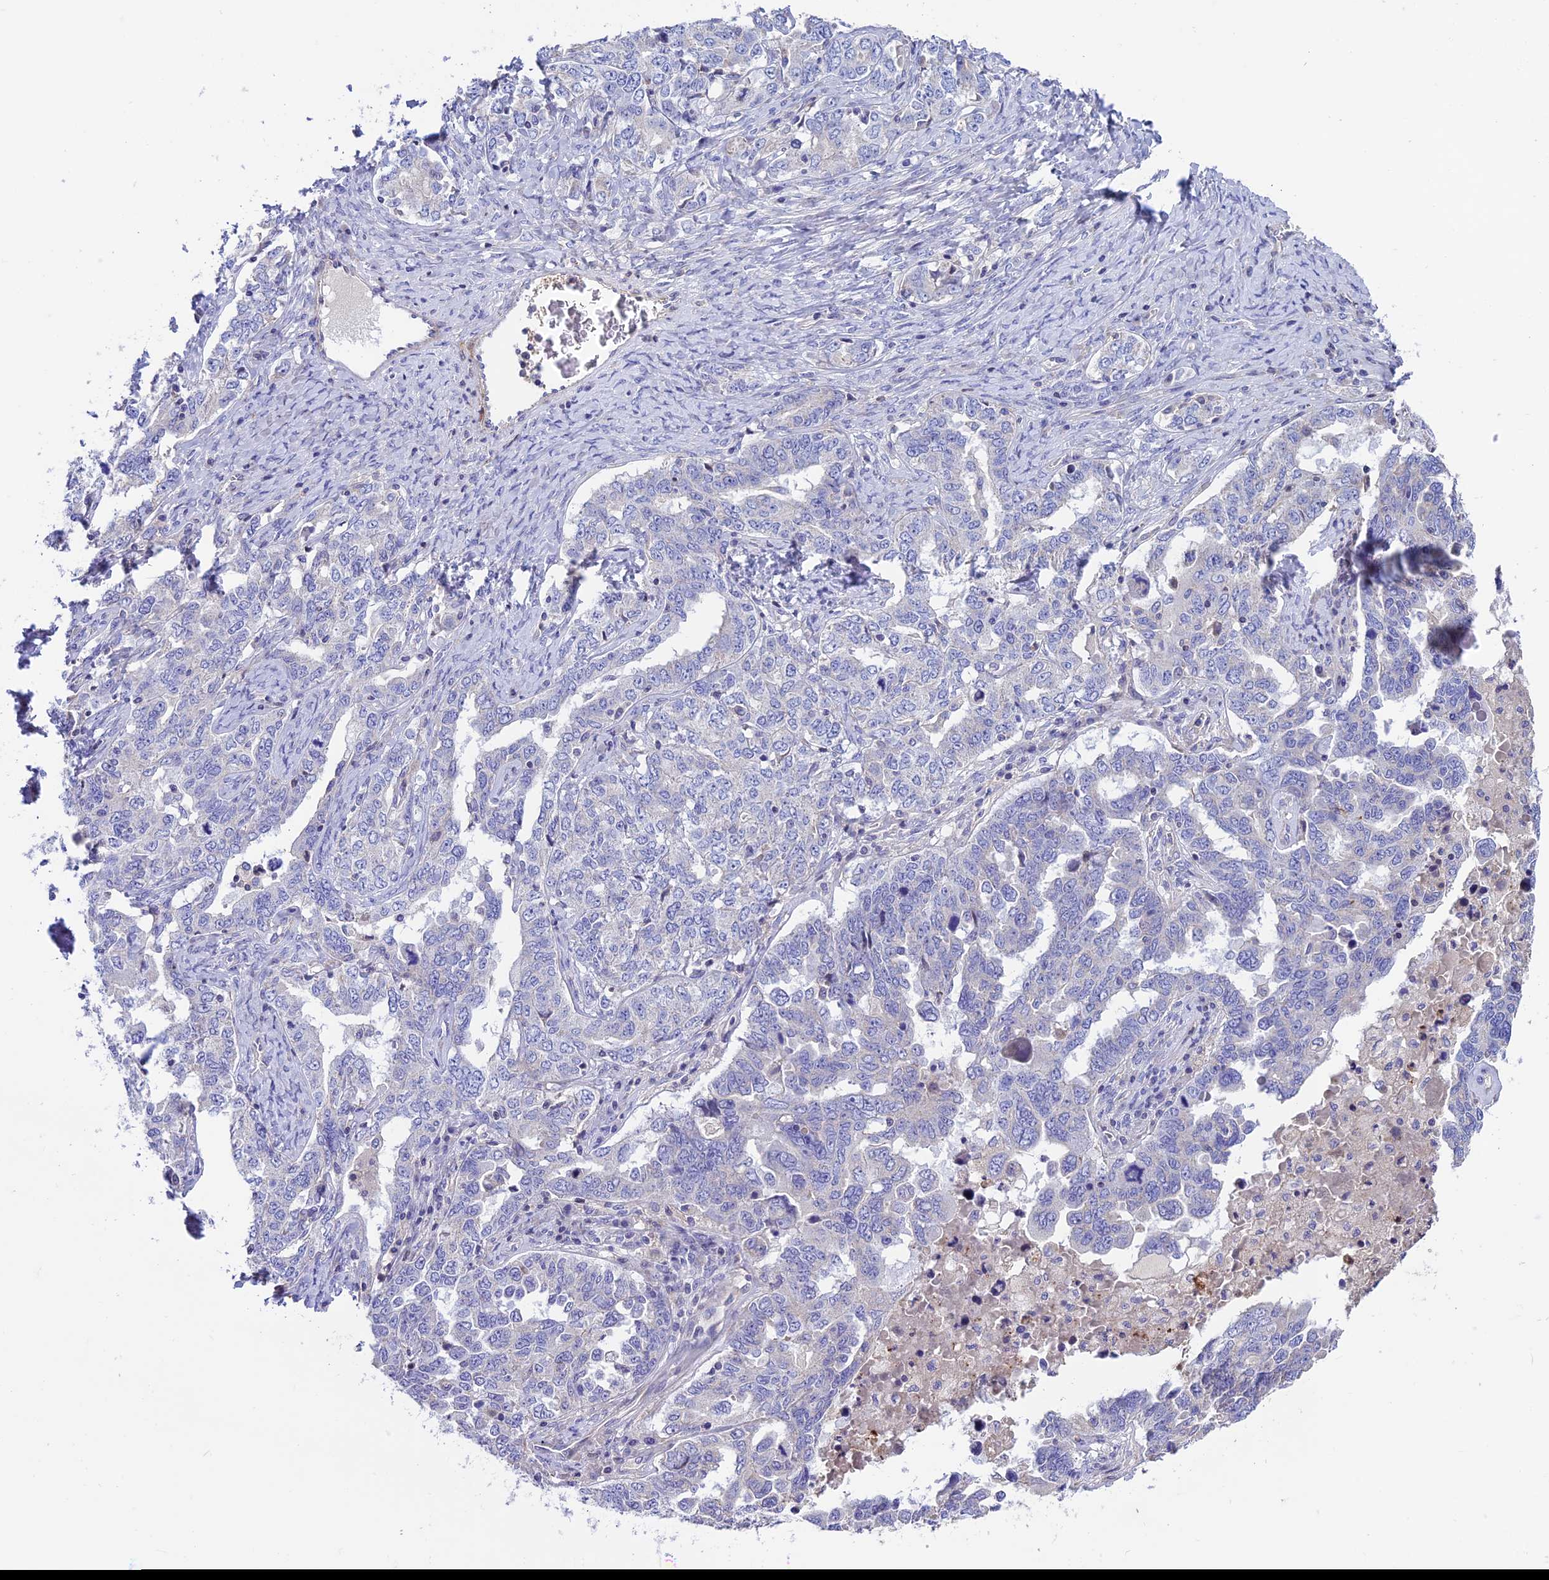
{"staining": {"intensity": "negative", "quantity": "none", "location": "none"}, "tissue": "ovarian cancer", "cell_type": "Tumor cells", "image_type": "cancer", "snomed": [{"axis": "morphology", "description": "Carcinoma, endometroid"}, {"axis": "topography", "description": "Ovary"}], "caption": "This is an IHC histopathology image of ovarian cancer. There is no expression in tumor cells.", "gene": "FAM178B", "patient": {"sex": "female", "age": 62}}